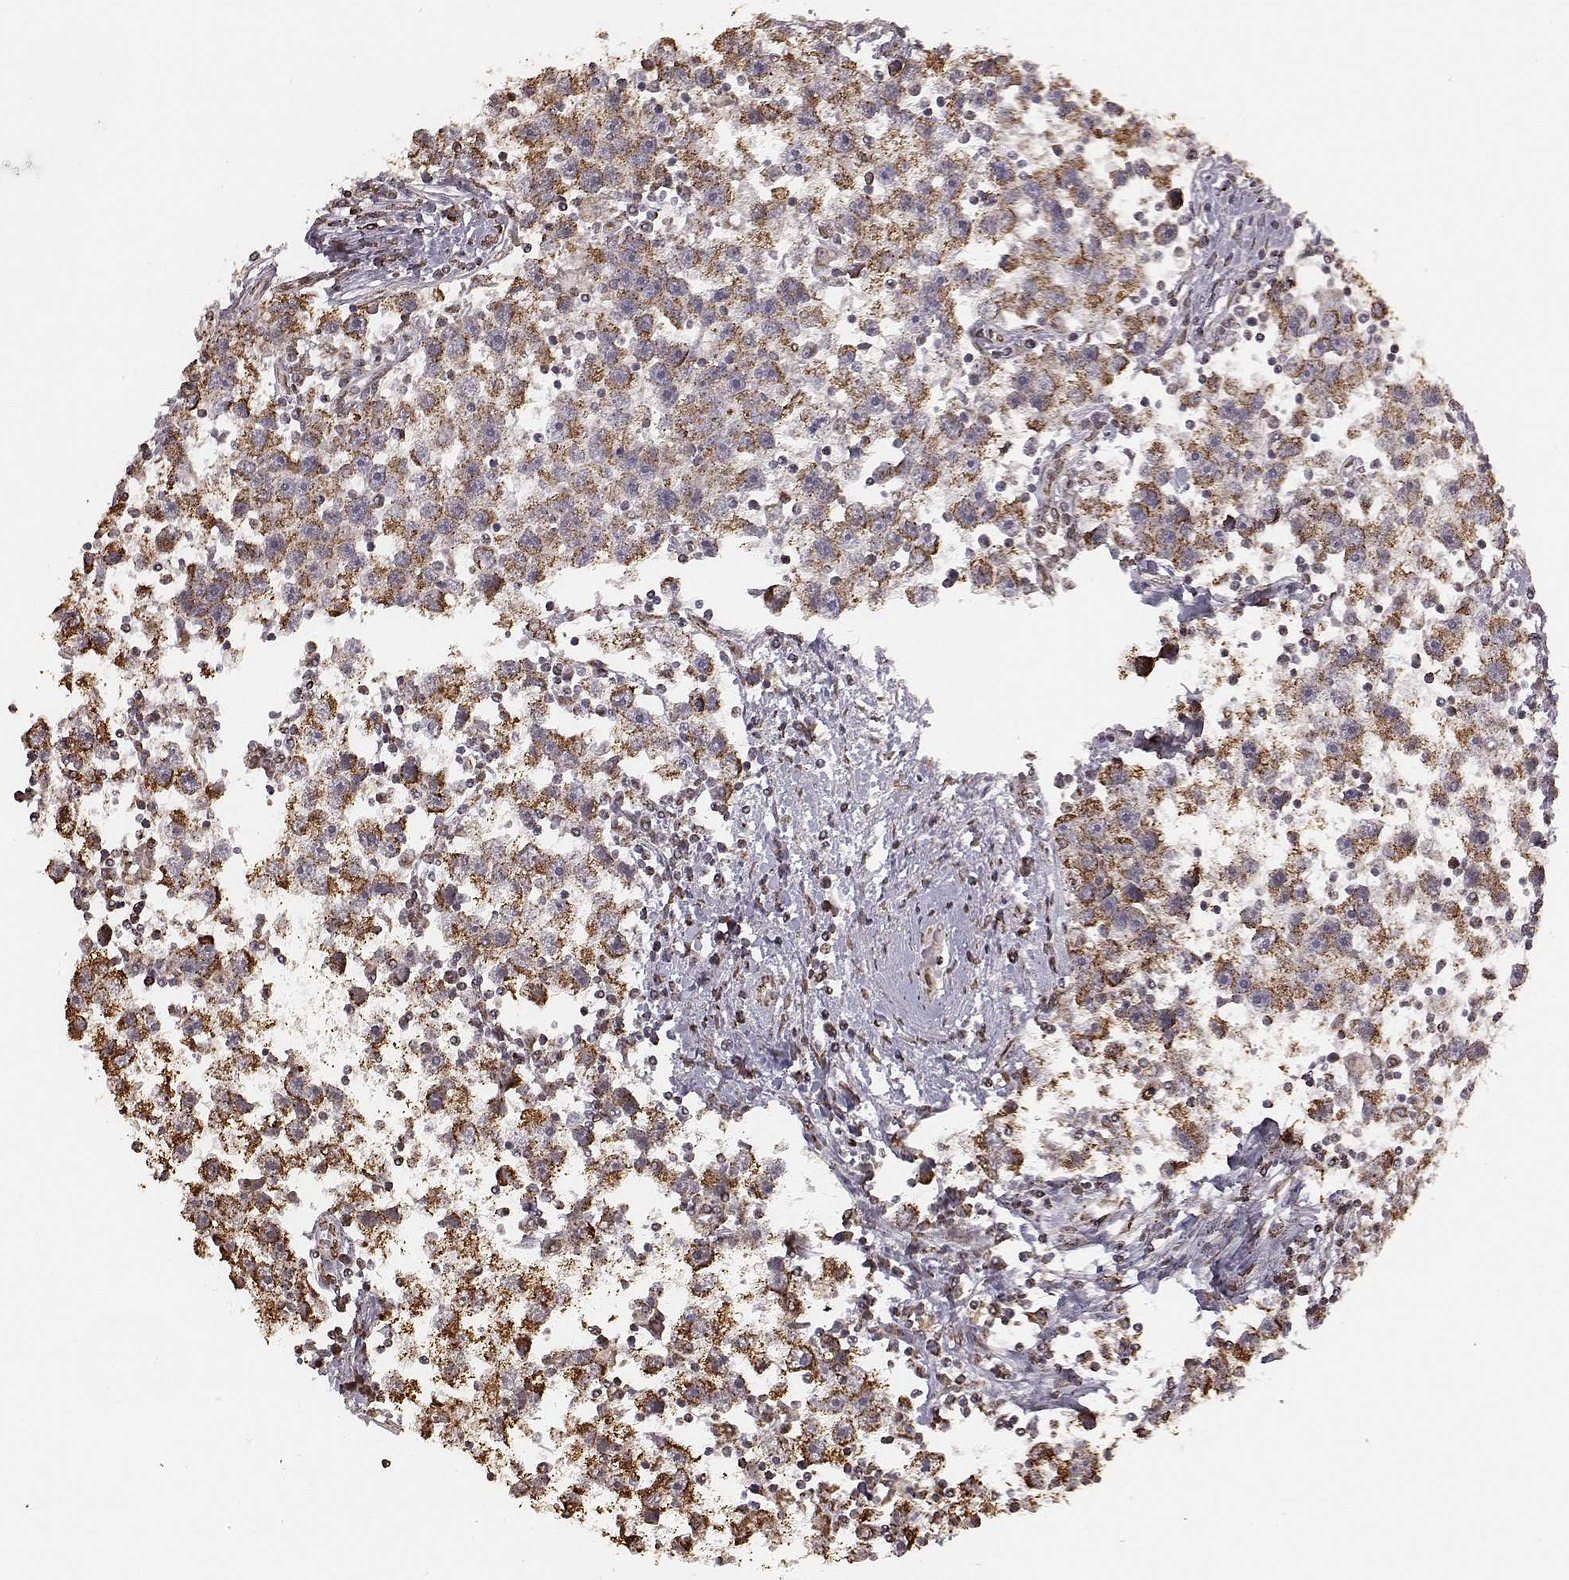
{"staining": {"intensity": "moderate", "quantity": "25%-75%", "location": "cytoplasmic/membranous"}, "tissue": "testis cancer", "cell_type": "Tumor cells", "image_type": "cancer", "snomed": [{"axis": "morphology", "description": "Seminoma, NOS"}, {"axis": "topography", "description": "Testis"}], "caption": "Immunohistochemistry of testis cancer demonstrates medium levels of moderate cytoplasmic/membranous staining in about 25%-75% of tumor cells.", "gene": "ACOT2", "patient": {"sex": "male", "age": 30}}